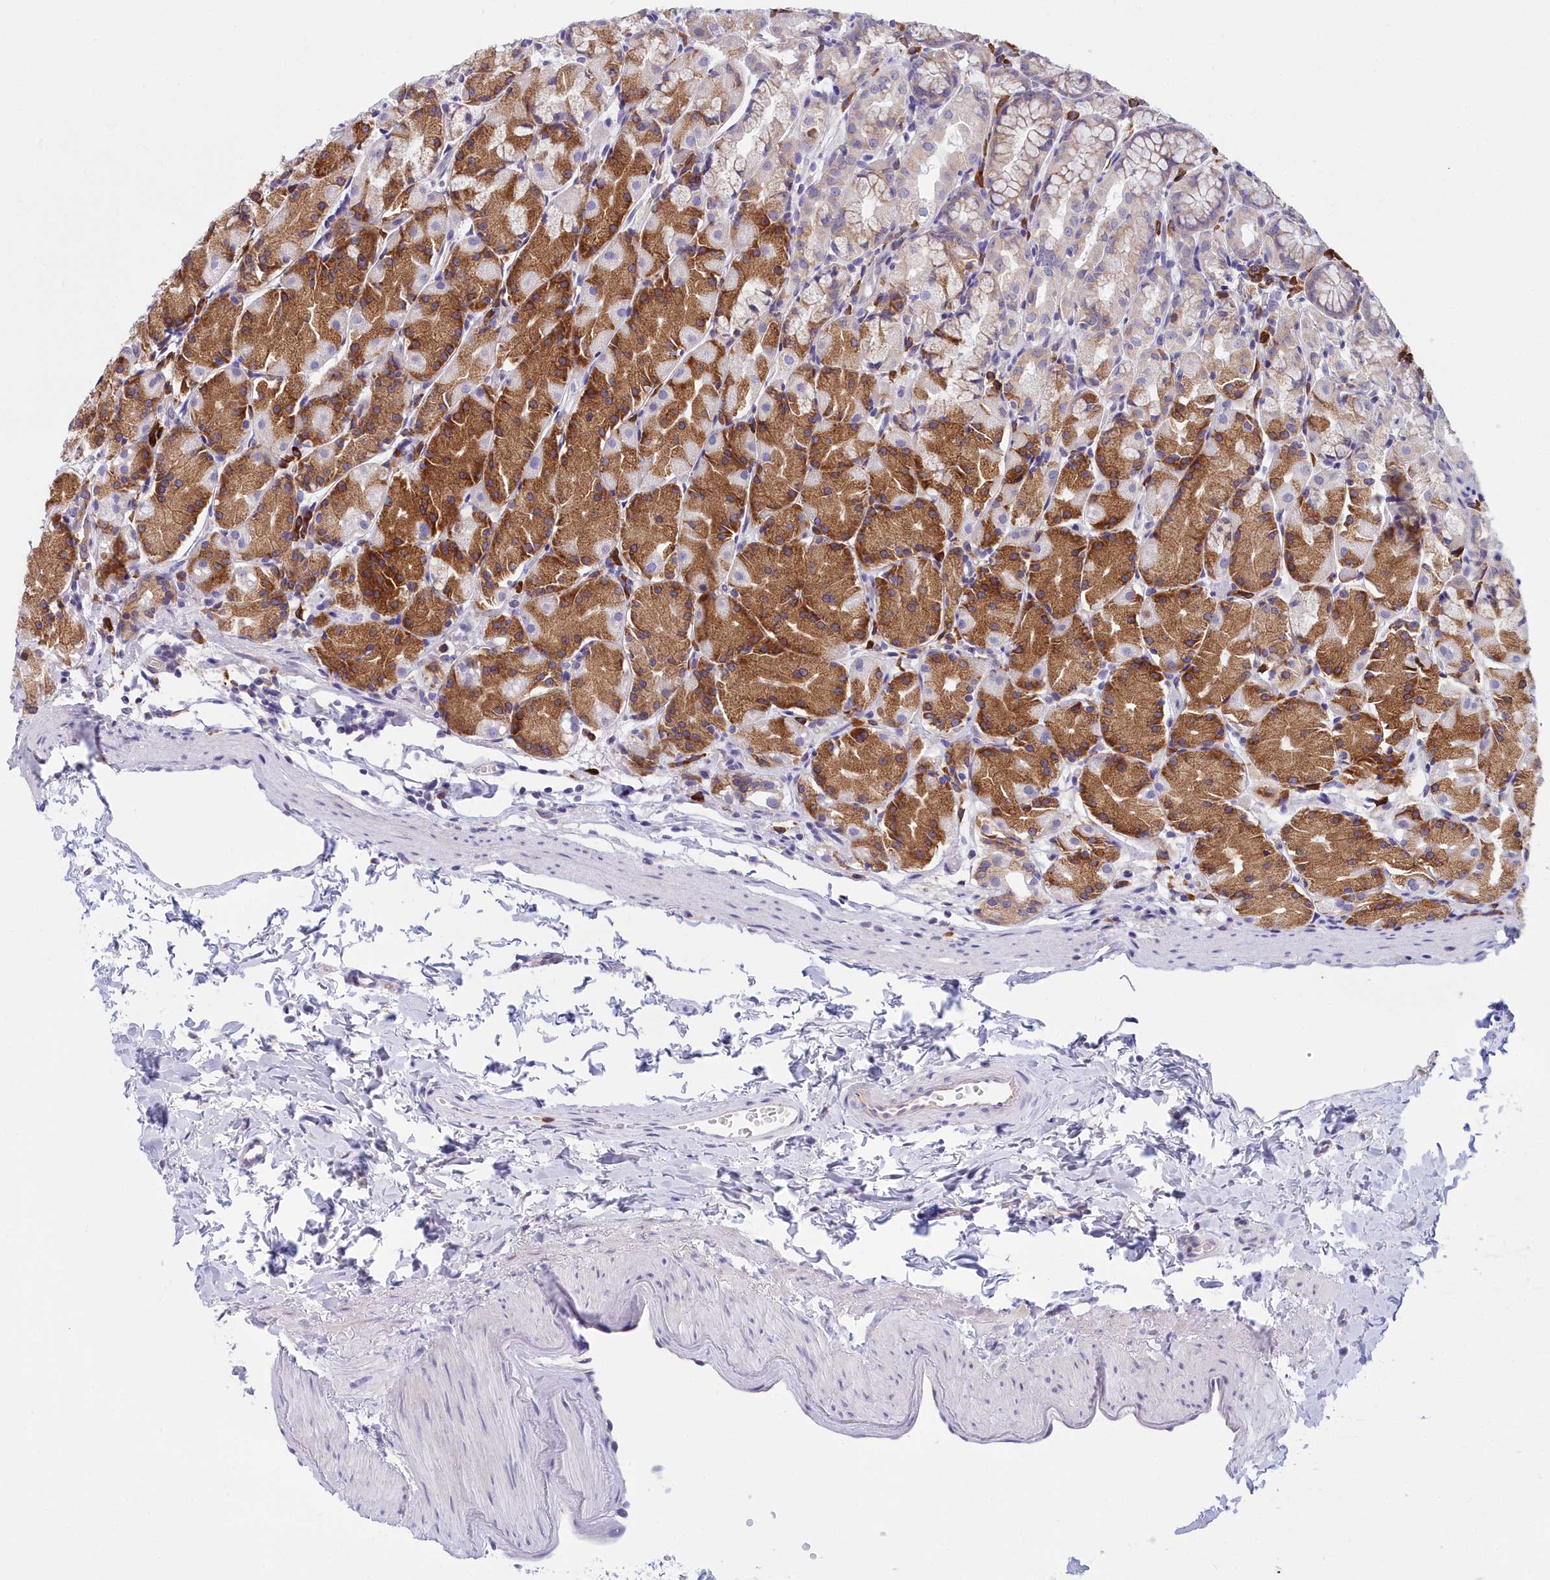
{"staining": {"intensity": "strong", "quantity": "25%-75%", "location": "cytoplasmic/membranous"}, "tissue": "stomach", "cell_type": "Glandular cells", "image_type": "normal", "snomed": [{"axis": "morphology", "description": "Normal tissue, NOS"}, {"axis": "topography", "description": "Stomach, upper"}], "caption": "DAB immunohistochemical staining of normal human stomach reveals strong cytoplasmic/membranous protein staining in about 25%-75% of glandular cells.", "gene": "HM13", "patient": {"sex": "male", "age": 47}}